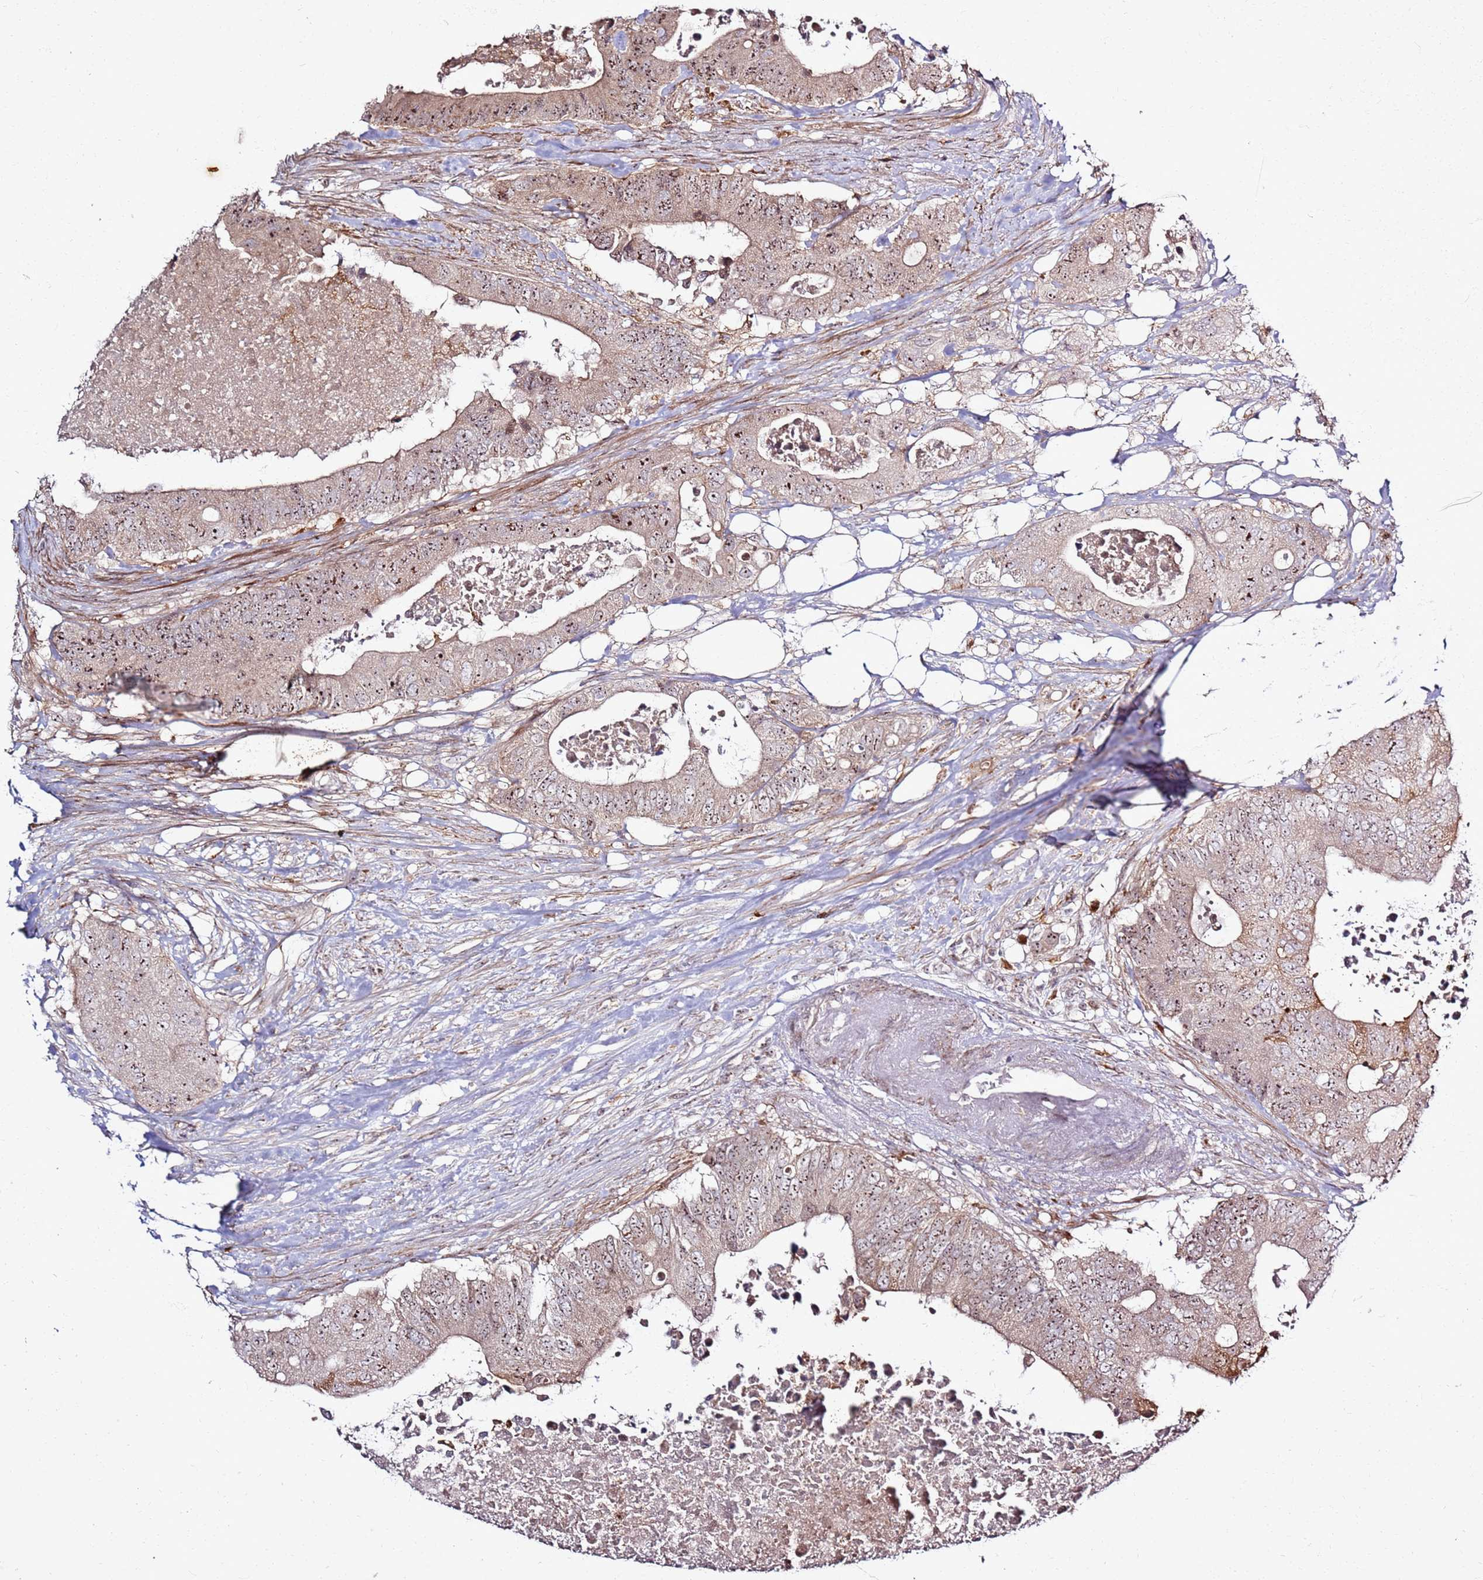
{"staining": {"intensity": "moderate", "quantity": ">75%", "location": "cytoplasmic/membranous,nuclear"}, "tissue": "colorectal cancer", "cell_type": "Tumor cells", "image_type": "cancer", "snomed": [{"axis": "morphology", "description": "Adenocarcinoma, NOS"}, {"axis": "topography", "description": "Colon"}], "caption": "There is medium levels of moderate cytoplasmic/membranous and nuclear staining in tumor cells of adenocarcinoma (colorectal), as demonstrated by immunohistochemical staining (brown color).", "gene": "CNPY1", "patient": {"sex": "male", "age": 71}}